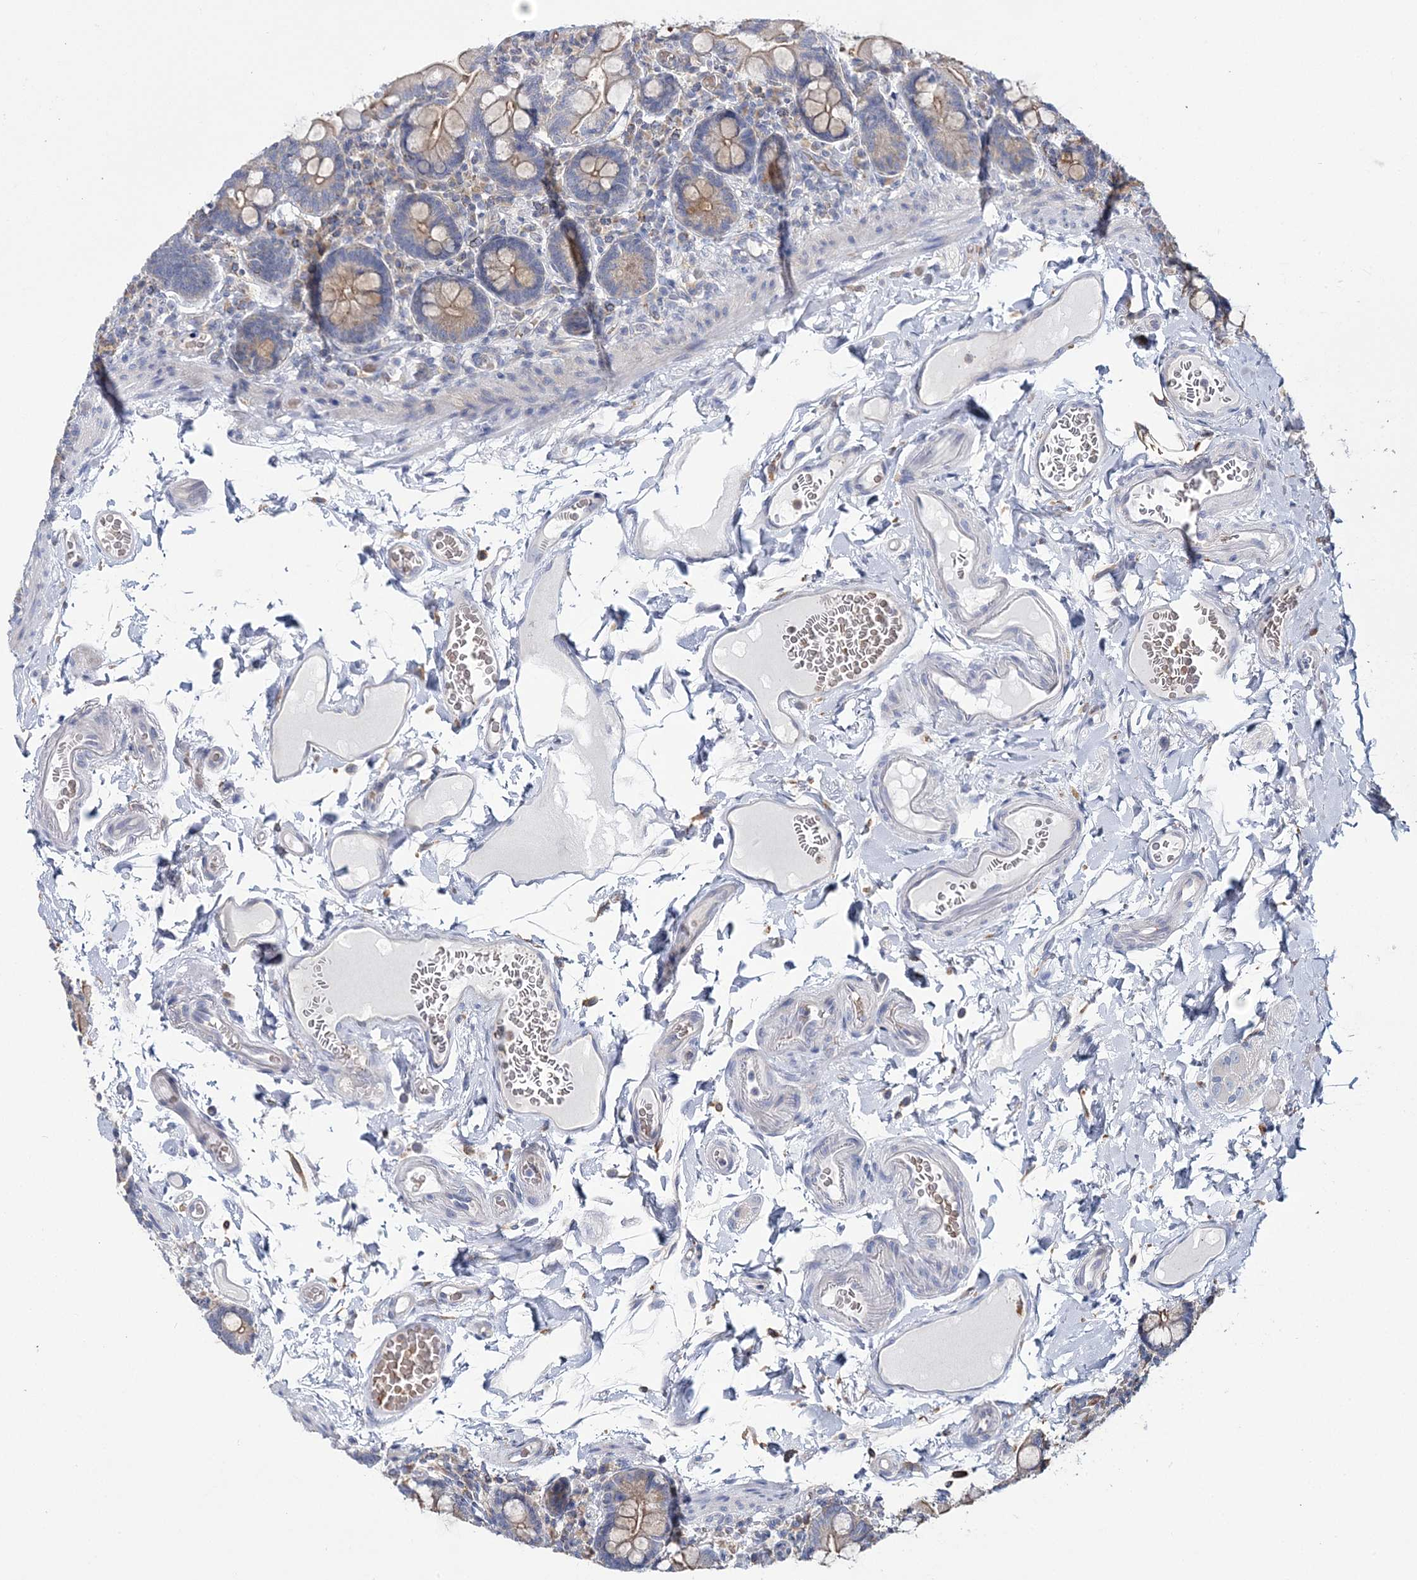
{"staining": {"intensity": "moderate", "quantity": "25%-75%", "location": "cytoplasmic/membranous"}, "tissue": "small intestine", "cell_type": "Glandular cells", "image_type": "normal", "snomed": [{"axis": "morphology", "description": "Normal tissue, NOS"}, {"axis": "topography", "description": "Small intestine"}], "caption": "Immunohistochemistry histopathology image of unremarkable small intestine: small intestine stained using immunohistochemistry displays medium levels of moderate protein expression localized specifically in the cytoplasmic/membranous of glandular cells, appearing as a cytoplasmic/membranous brown color.", "gene": "ATP11B", "patient": {"sex": "female", "age": 64}}